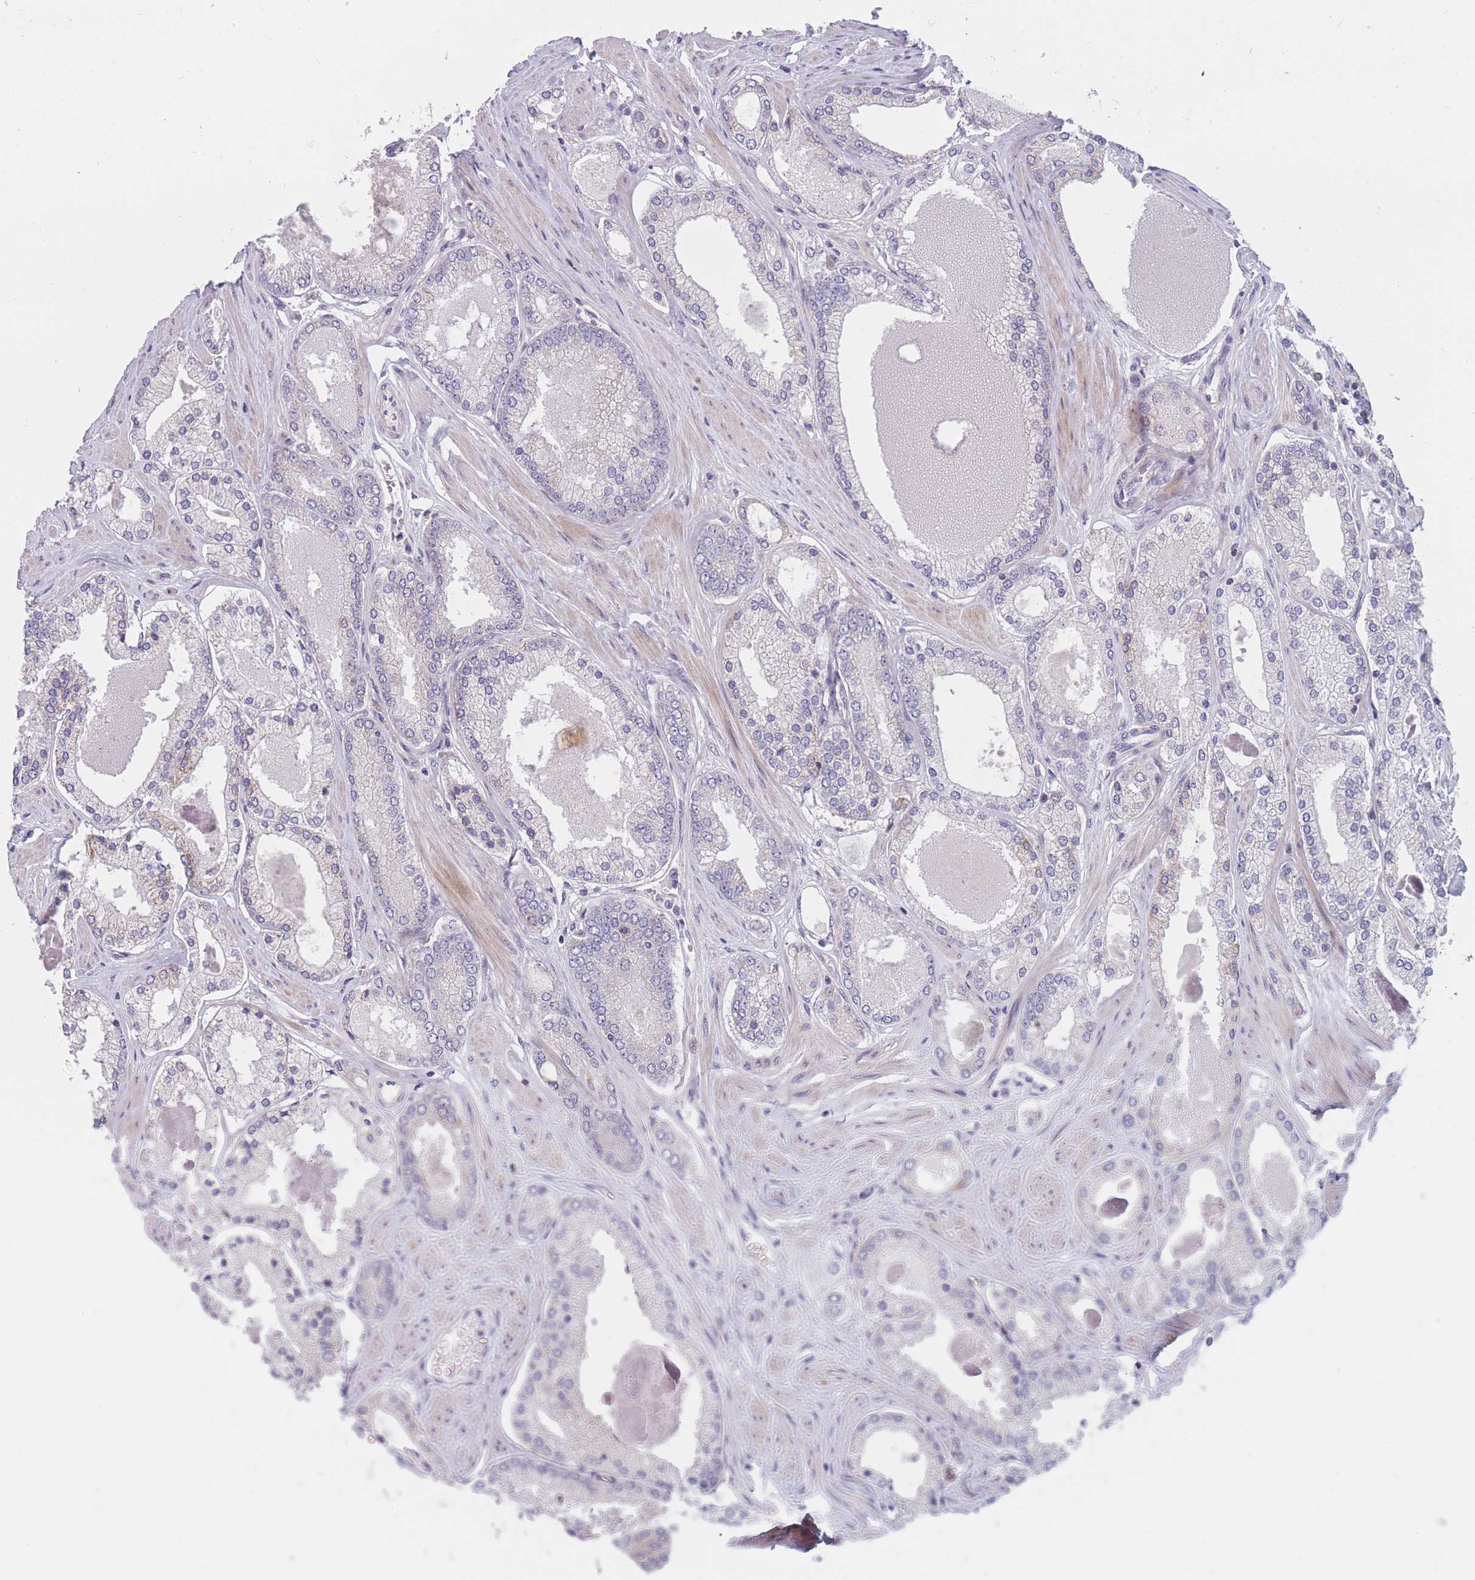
{"staining": {"intensity": "negative", "quantity": "none", "location": "none"}, "tissue": "prostate cancer", "cell_type": "Tumor cells", "image_type": "cancer", "snomed": [{"axis": "morphology", "description": "Adenocarcinoma, Low grade"}, {"axis": "topography", "description": "Prostate"}], "caption": "Protein analysis of prostate cancer demonstrates no significant positivity in tumor cells.", "gene": "PDE4A", "patient": {"sex": "male", "age": 42}}